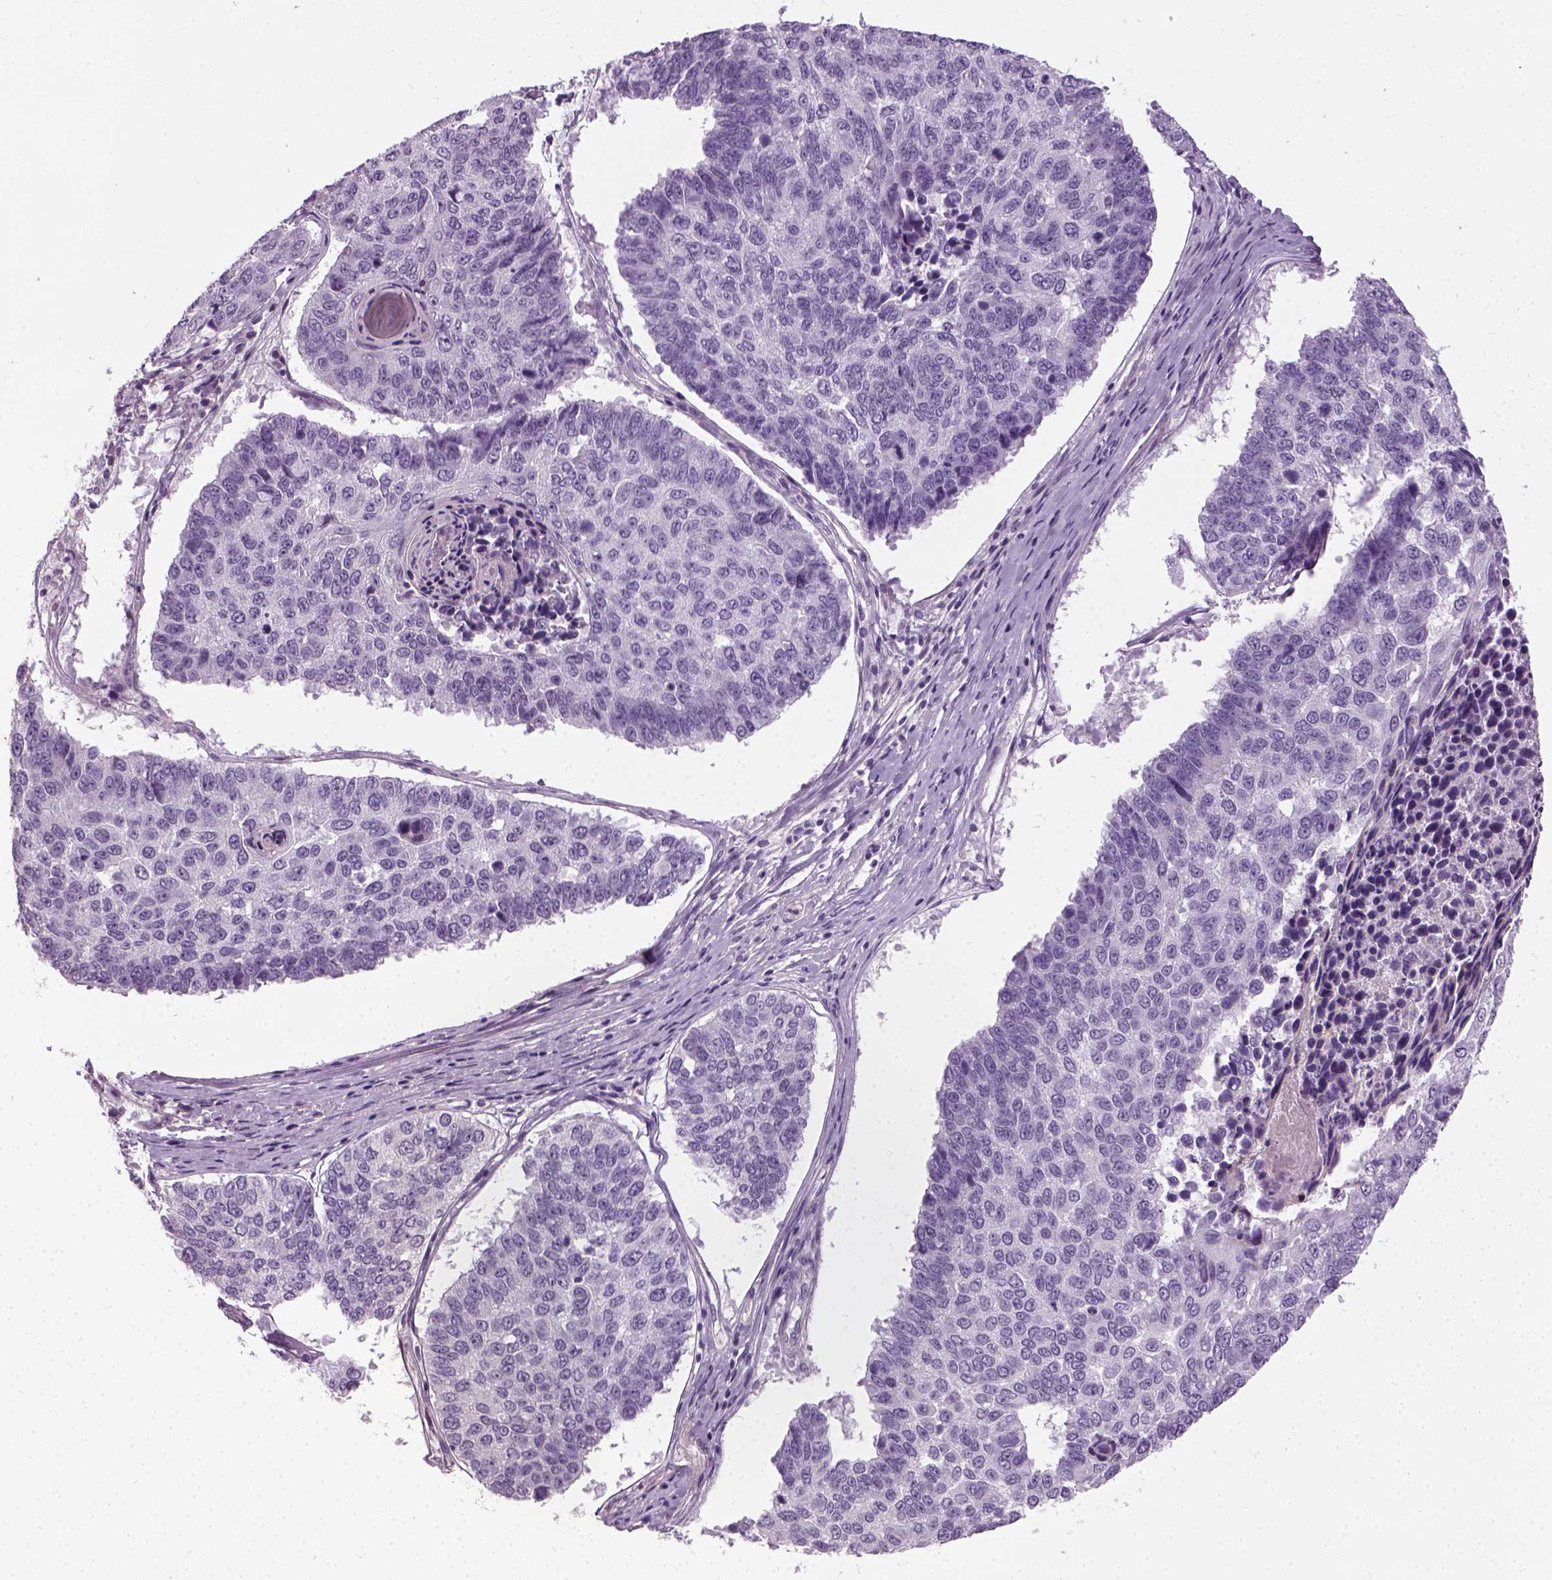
{"staining": {"intensity": "negative", "quantity": "none", "location": "none"}, "tissue": "lung cancer", "cell_type": "Tumor cells", "image_type": "cancer", "snomed": [{"axis": "morphology", "description": "Squamous cell carcinoma, NOS"}, {"axis": "topography", "description": "Lung"}], "caption": "There is no significant positivity in tumor cells of lung cancer. Nuclei are stained in blue.", "gene": "ELOVL3", "patient": {"sex": "male", "age": 73}}